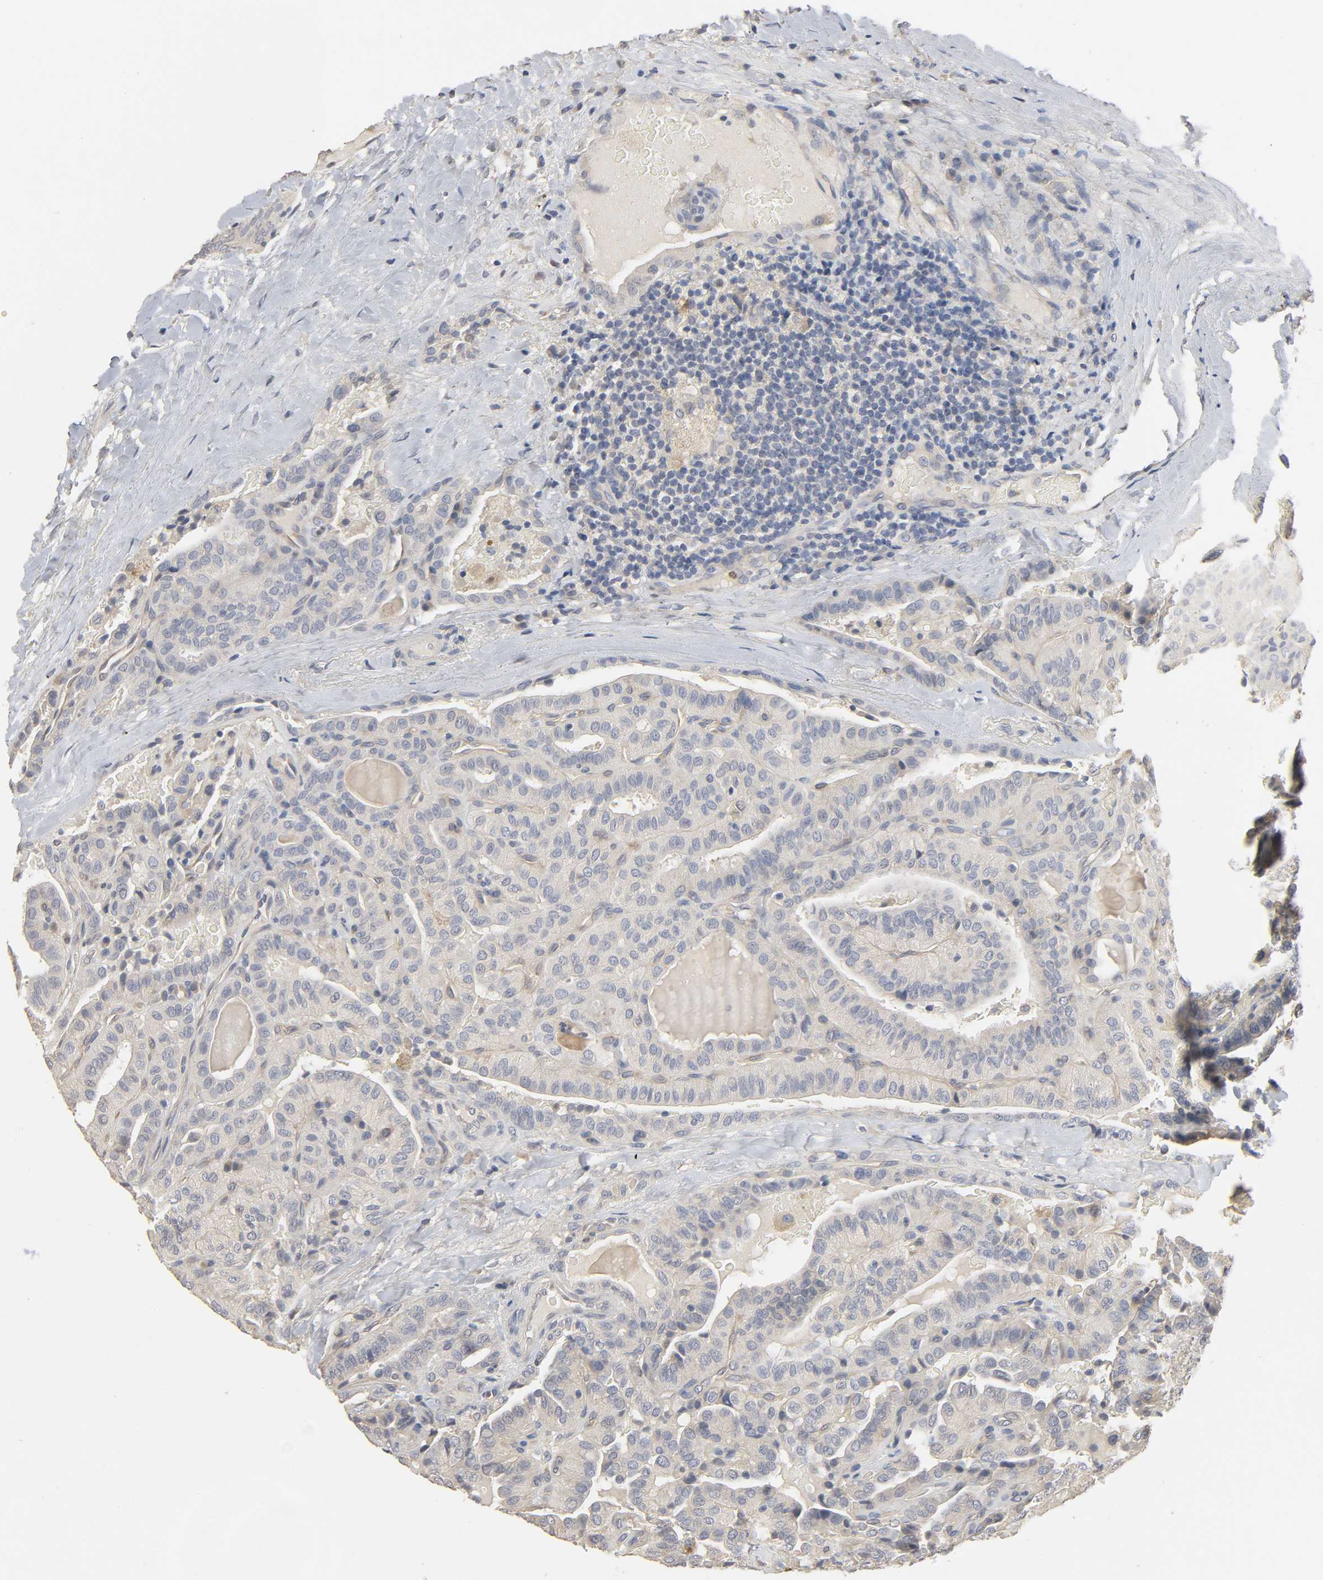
{"staining": {"intensity": "negative", "quantity": "none", "location": "none"}, "tissue": "thyroid cancer", "cell_type": "Tumor cells", "image_type": "cancer", "snomed": [{"axis": "morphology", "description": "Papillary adenocarcinoma, NOS"}, {"axis": "topography", "description": "Thyroid gland"}], "caption": "Tumor cells are negative for brown protein staining in thyroid cancer (papillary adenocarcinoma).", "gene": "SLC10A2", "patient": {"sex": "male", "age": 77}}